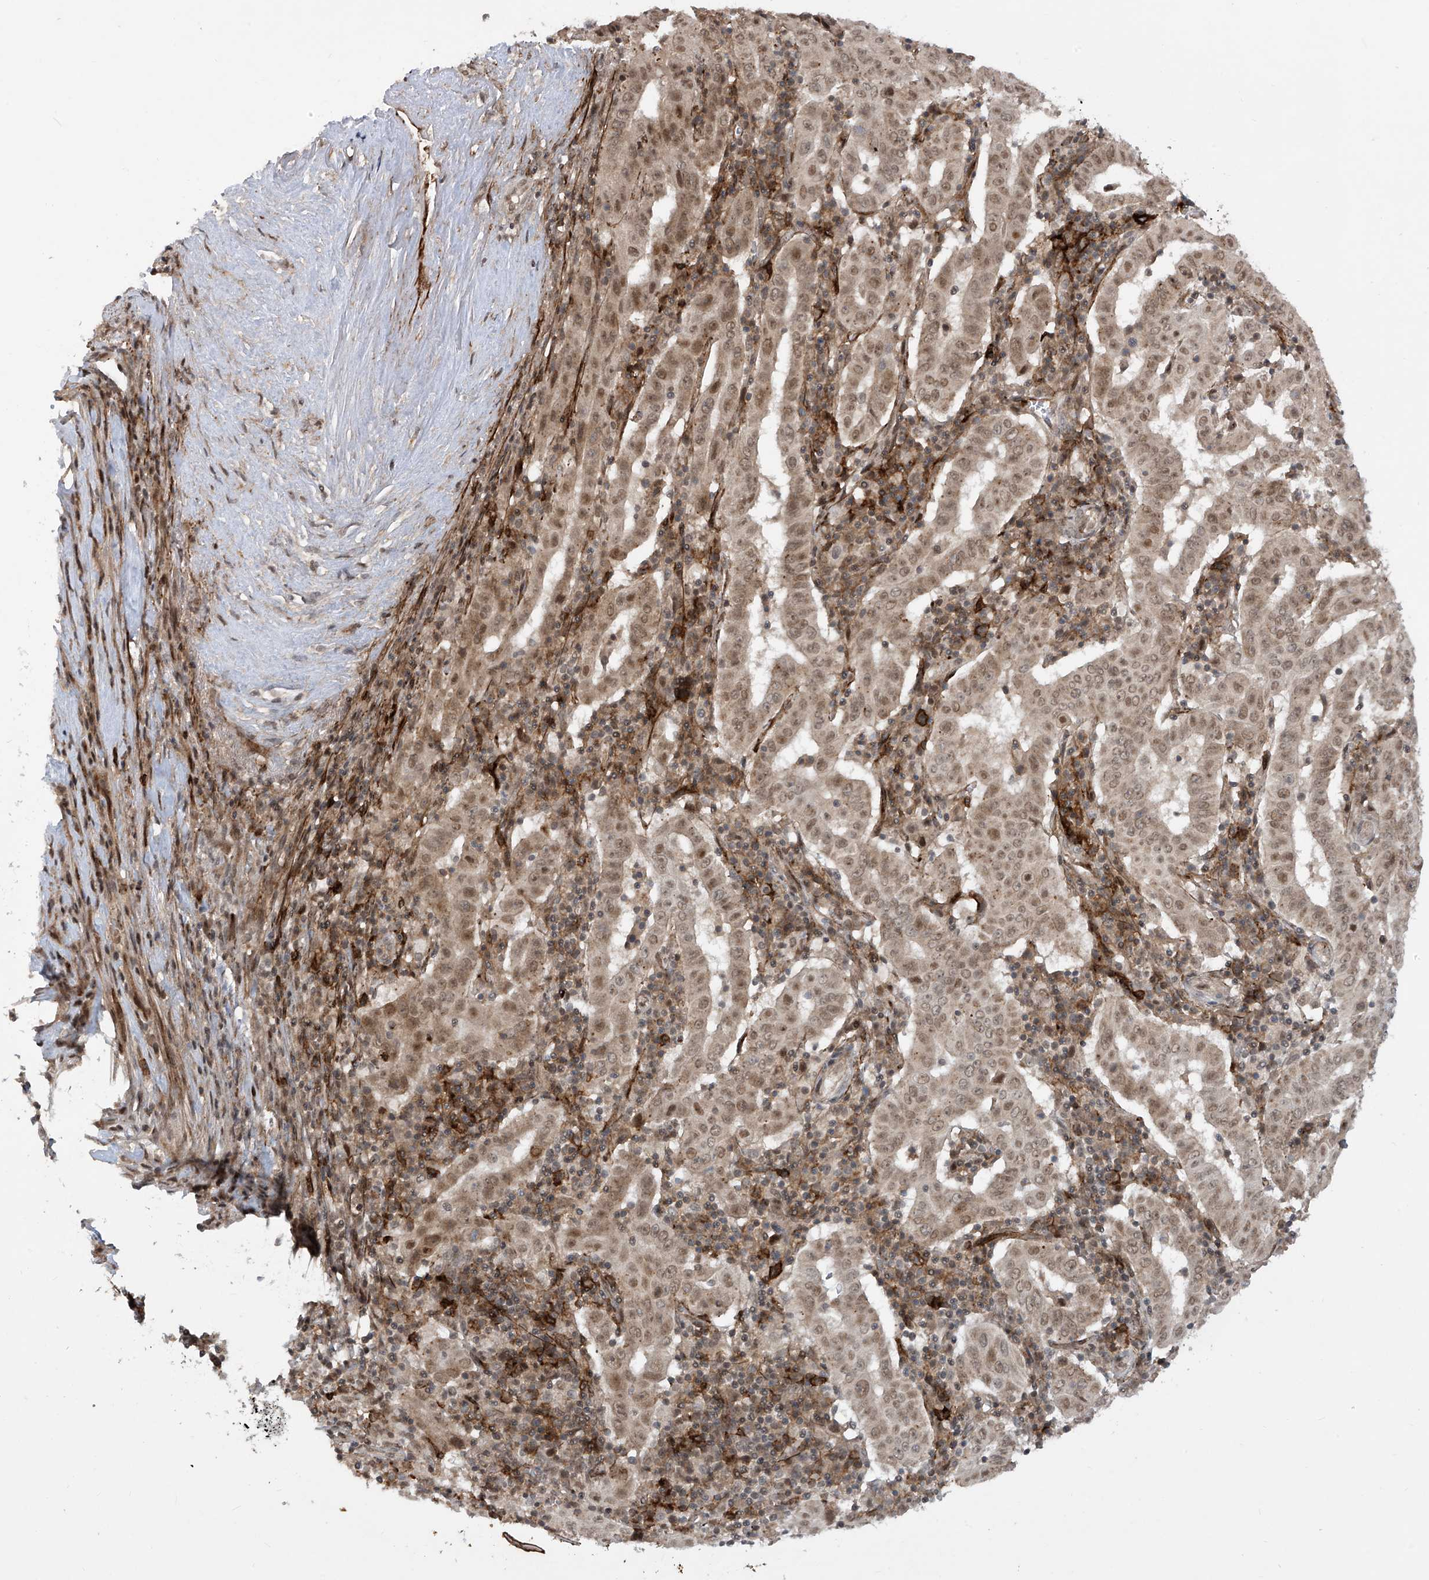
{"staining": {"intensity": "moderate", "quantity": ">75%", "location": "nuclear"}, "tissue": "pancreatic cancer", "cell_type": "Tumor cells", "image_type": "cancer", "snomed": [{"axis": "morphology", "description": "Adenocarcinoma, NOS"}, {"axis": "topography", "description": "Pancreas"}], "caption": "Immunohistochemical staining of pancreatic cancer (adenocarcinoma) displays medium levels of moderate nuclear expression in approximately >75% of tumor cells.", "gene": "LAGE3", "patient": {"sex": "male", "age": 63}}